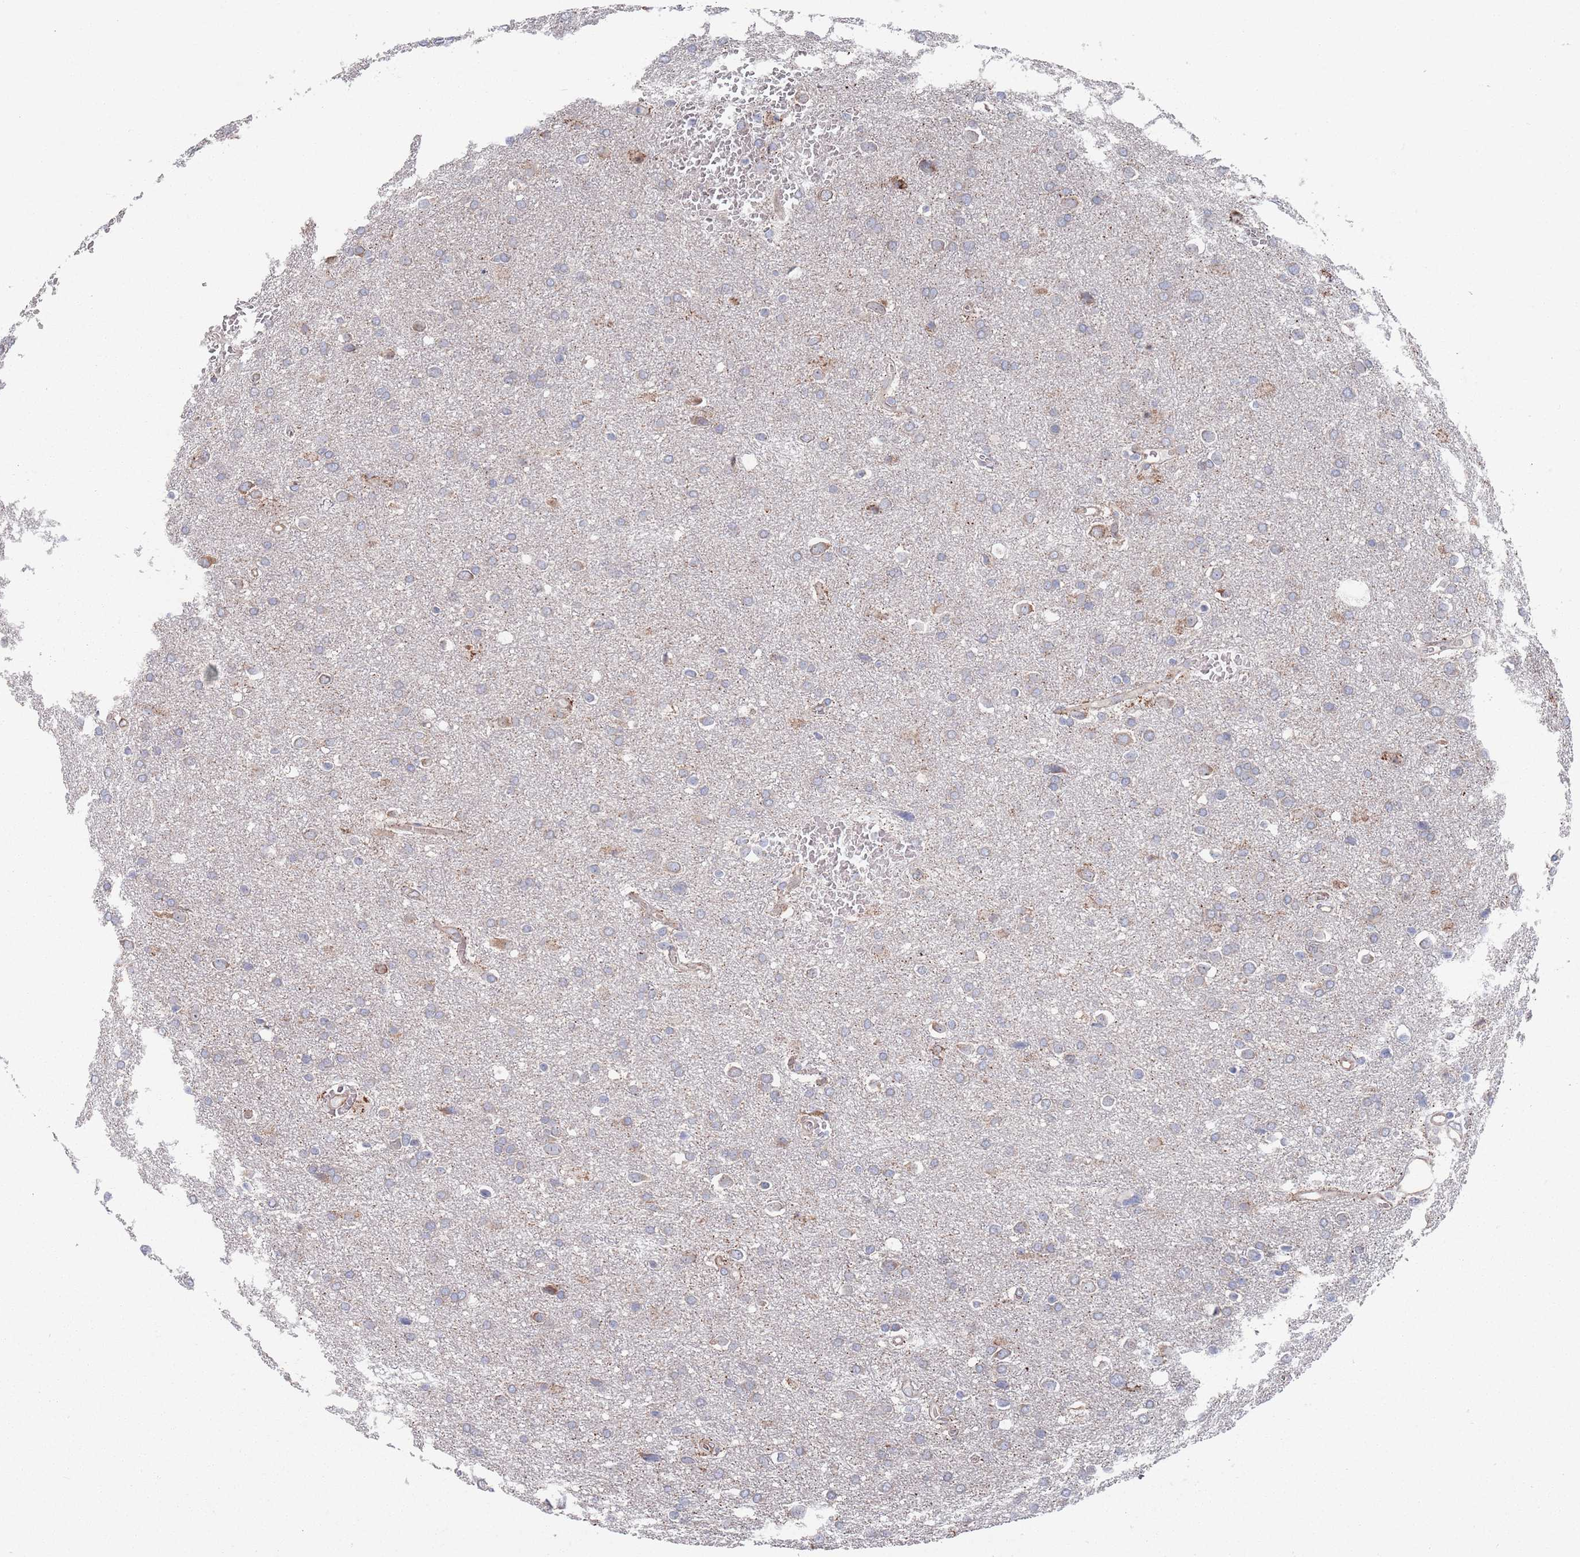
{"staining": {"intensity": "negative", "quantity": "none", "location": "none"}, "tissue": "glioma", "cell_type": "Tumor cells", "image_type": "cancer", "snomed": [{"axis": "morphology", "description": "Glioma, malignant, Low grade"}, {"axis": "topography", "description": "Brain"}], "caption": "Glioma stained for a protein using immunohistochemistry (IHC) shows no staining tumor cells.", "gene": "CCDC106", "patient": {"sex": "female", "age": 32}}